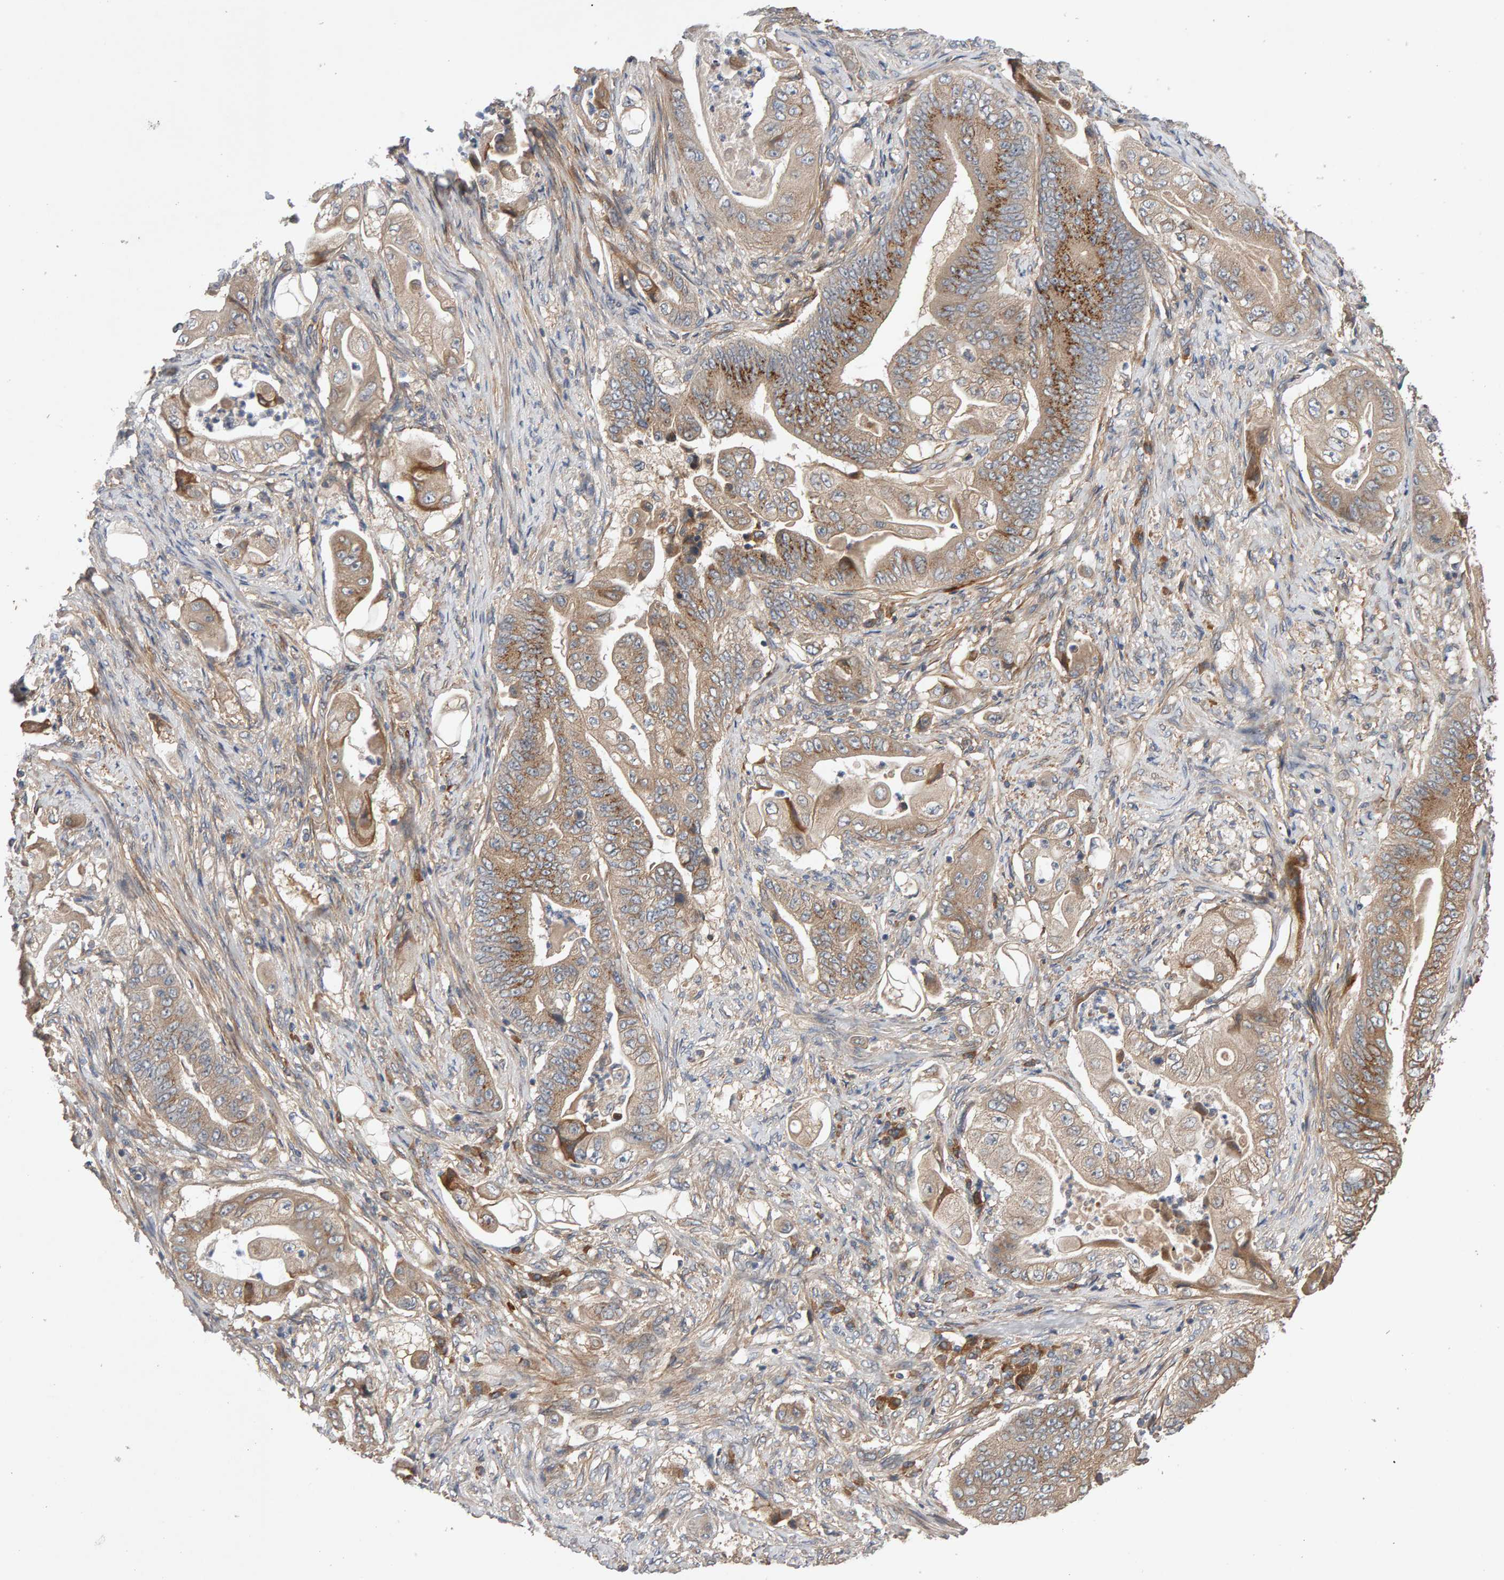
{"staining": {"intensity": "moderate", "quantity": ">75%", "location": "cytoplasmic/membranous"}, "tissue": "stomach cancer", "cell_type": "Tumor cells", "image_type": "cancer", "snomed": [{"axis": "morphology", "description": "Adenocarcinoma, NOS"}, {"axis": "topography", "description": "Stomach"}], "caption": "Protein staining shows moderate cytoplasmic/membranous expression in about >75% of tumor cells in adenocarcinoma (stomach).", "gene": "RNF19A", "patient": {"sex": "female", "age": 73}}